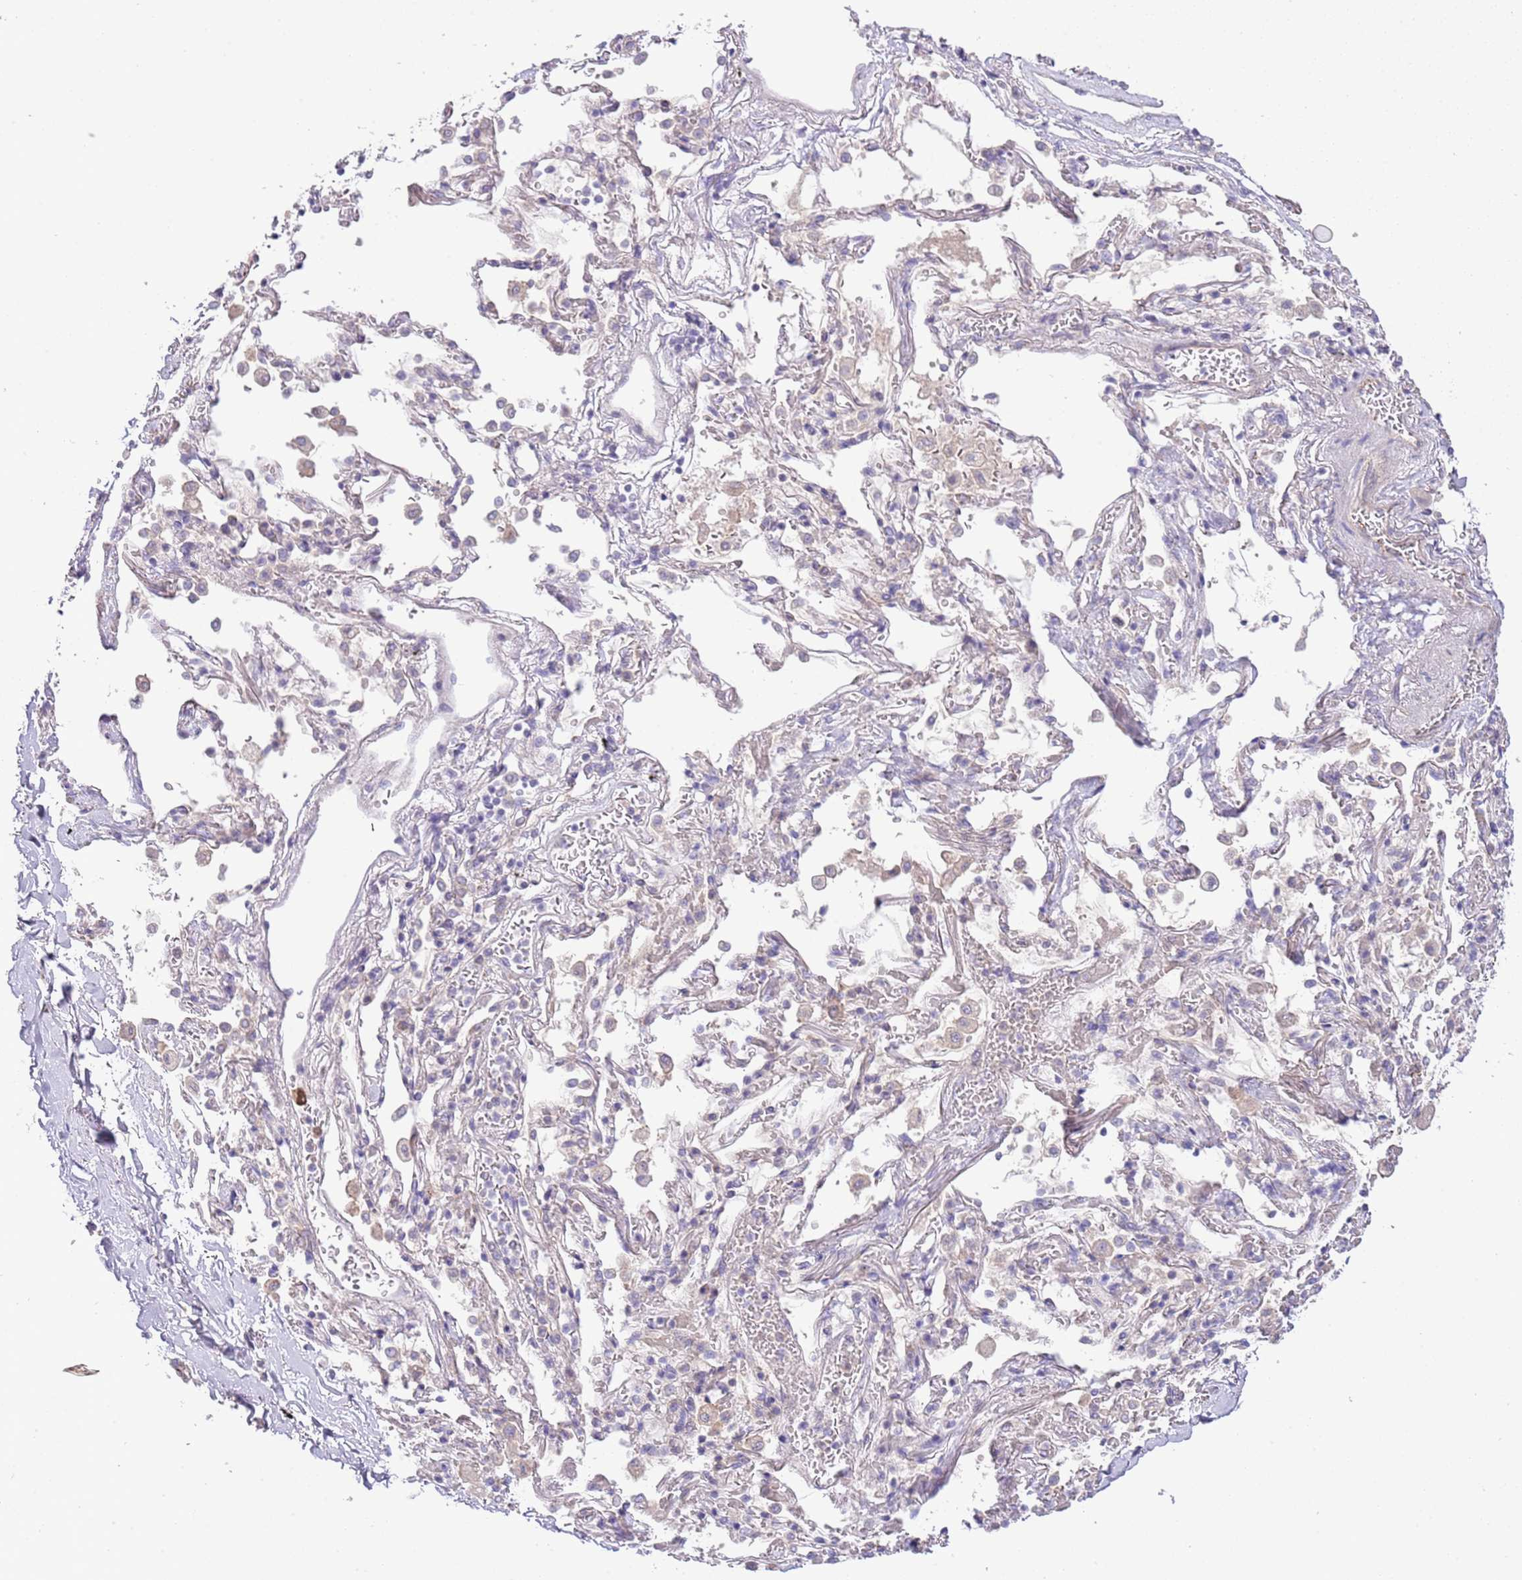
{"staining": {"intensity": "negative", "quantity": "none", "location": "none"}, "tissue": "adipose tissue", "cell_type": "Adipocytes", "image_type": "normal", "snomed": [{"axis": "morphology", "description": "Normal tissue, NOS"}, {"axis": "topography", "description": "Cartilage tissue"}], "caption": "Adipocytes show no significant protein positivity in unremarkable adipose tissue. (Brightfield microscopy of DAB (3,3'-diaminobenzidine) immunohistochemistry (IHC) at high magnification).", "gene": "ABHD17A", "patient": {"sex": "male", "age": 73}}